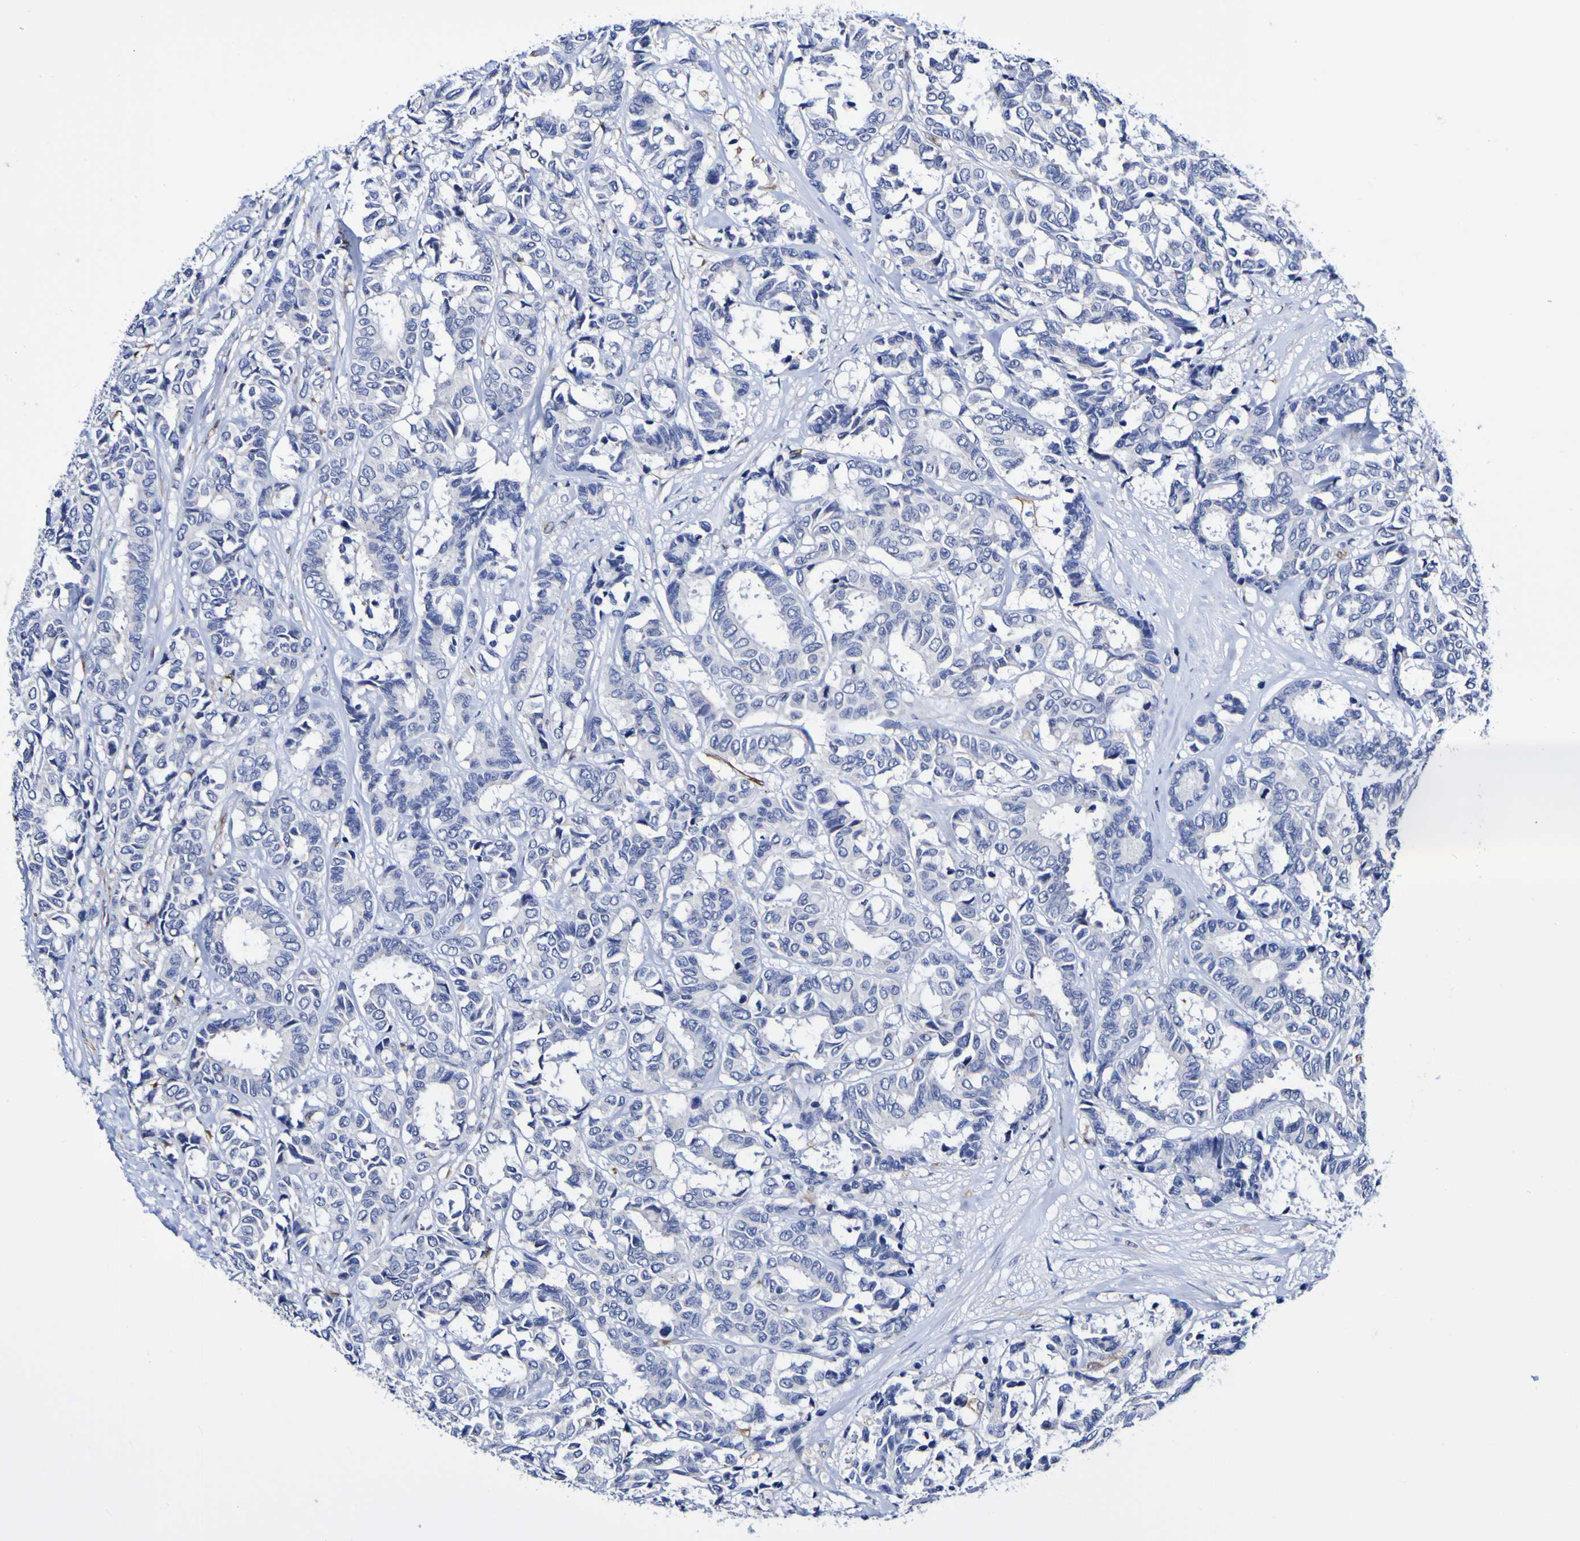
{"staining": {"intensity": "negative", "quantity": "none", "location": "none"}, "tissue": "breast cancer", "cell_type": "Tumor cells", "image_type": "cancer", "snomed": [{"axis": "morphology", "description": "Duct carcinoma"}, {"axis": "topography", "description": "Breast"}], "caption": "The histopathology image demonstrates no staining of tumor cells in infiltrating ductal carcinoma (breast).", "gene": "SEZ6", "patient": {"sex": "female", "age": 87}}